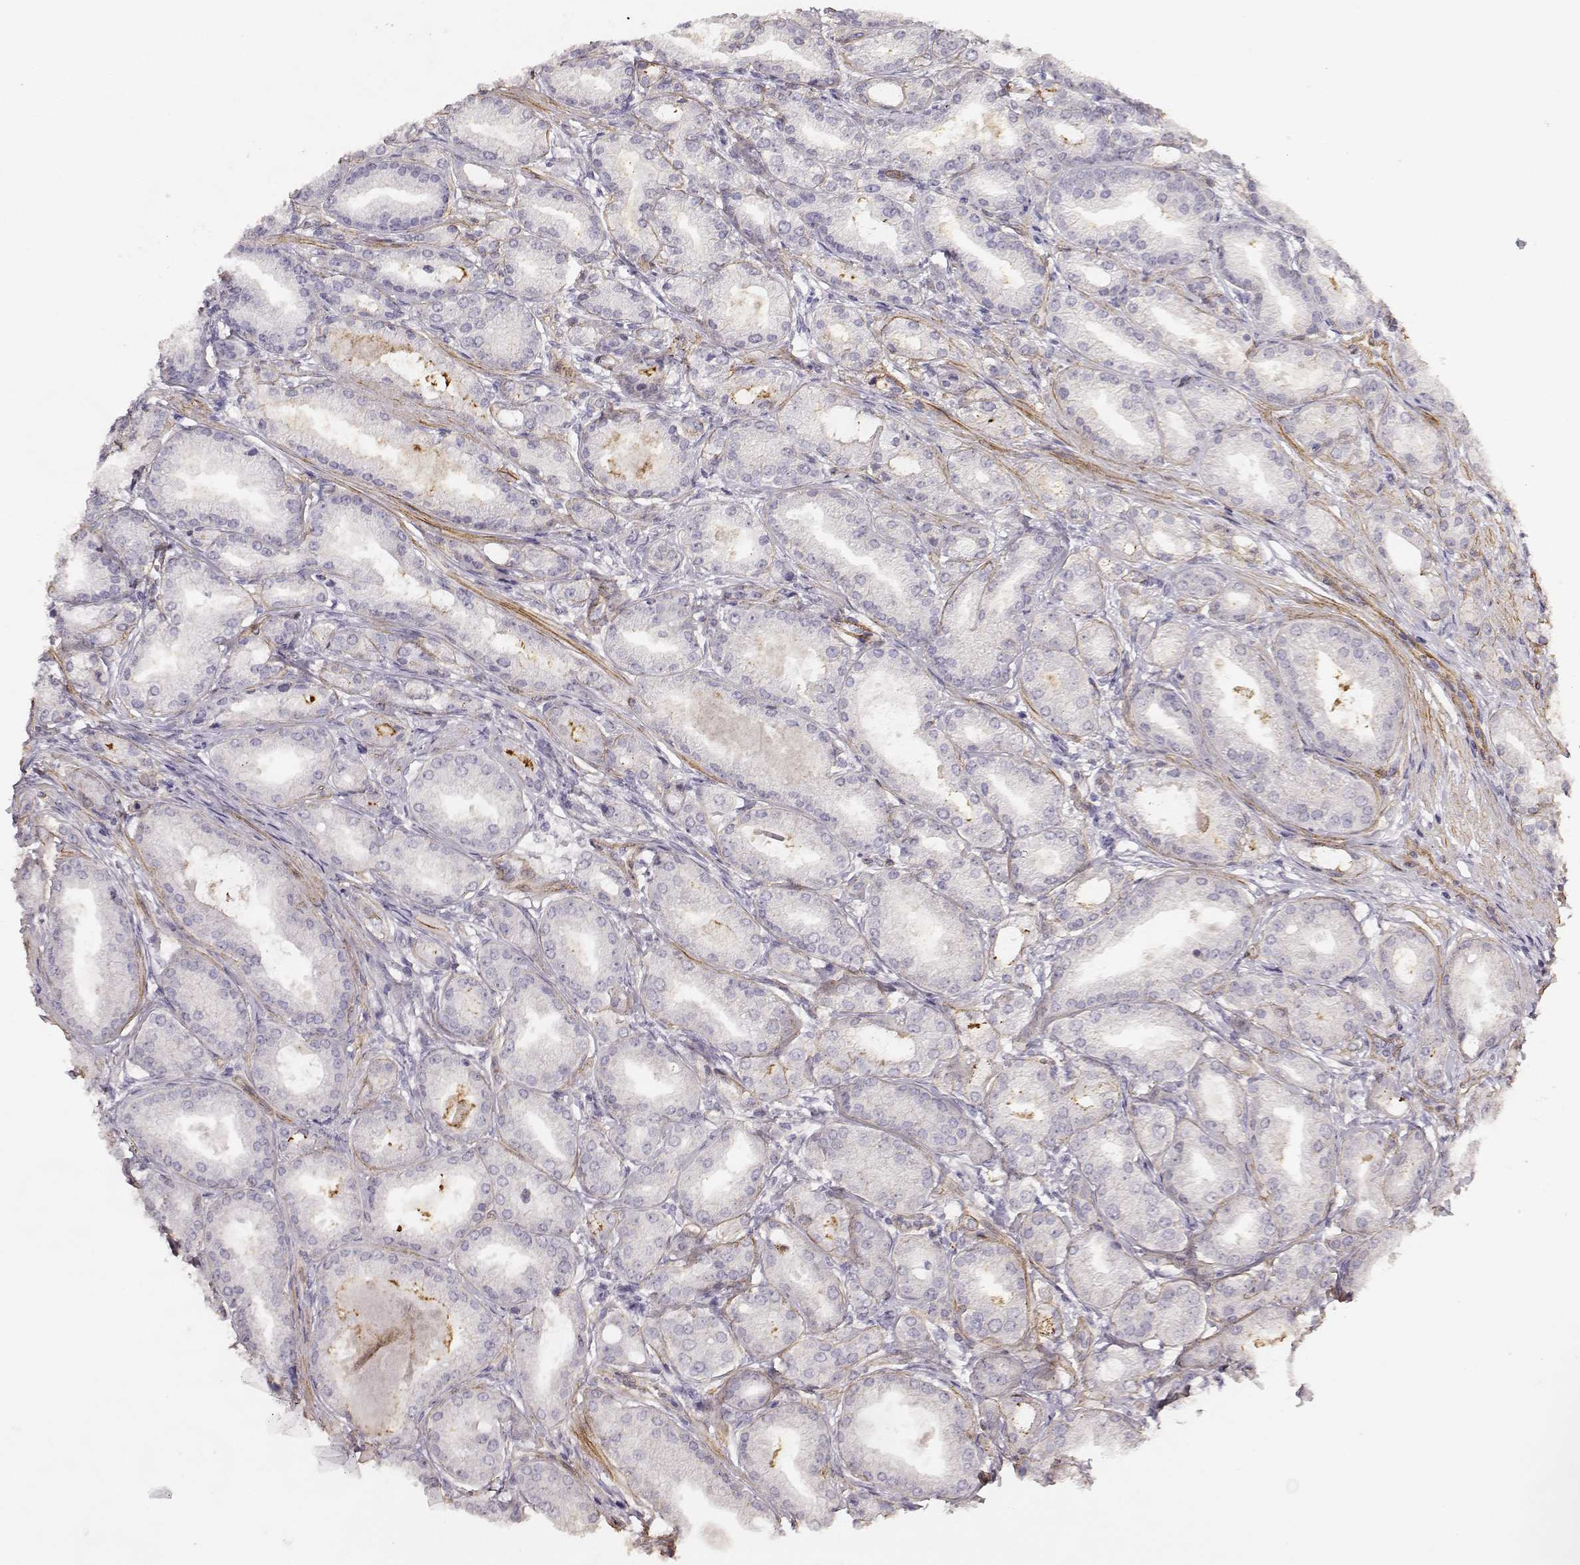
{"staining": {"intensity": "negative", "quantity": "none", "location": "none"}, "tissue": "prostate cancer", "cell_type": "Tumor cells", "image_type": "cancer", "snomed": [{"axis": "morphology", "description": "Adenocarcinoma, NOS"}, {"axis": "topography", "description": "Prostate and seminal vesicle, NOS"}, {"axis": "topography", "description": "Prostate"}], "caption": "This is a histopathology image of IHC staining of adenocarcinoma (prostate), which shows no staining in tumor cells.", "gene": "LAMC1", "patient": {"sex": "male", "age": 77}}